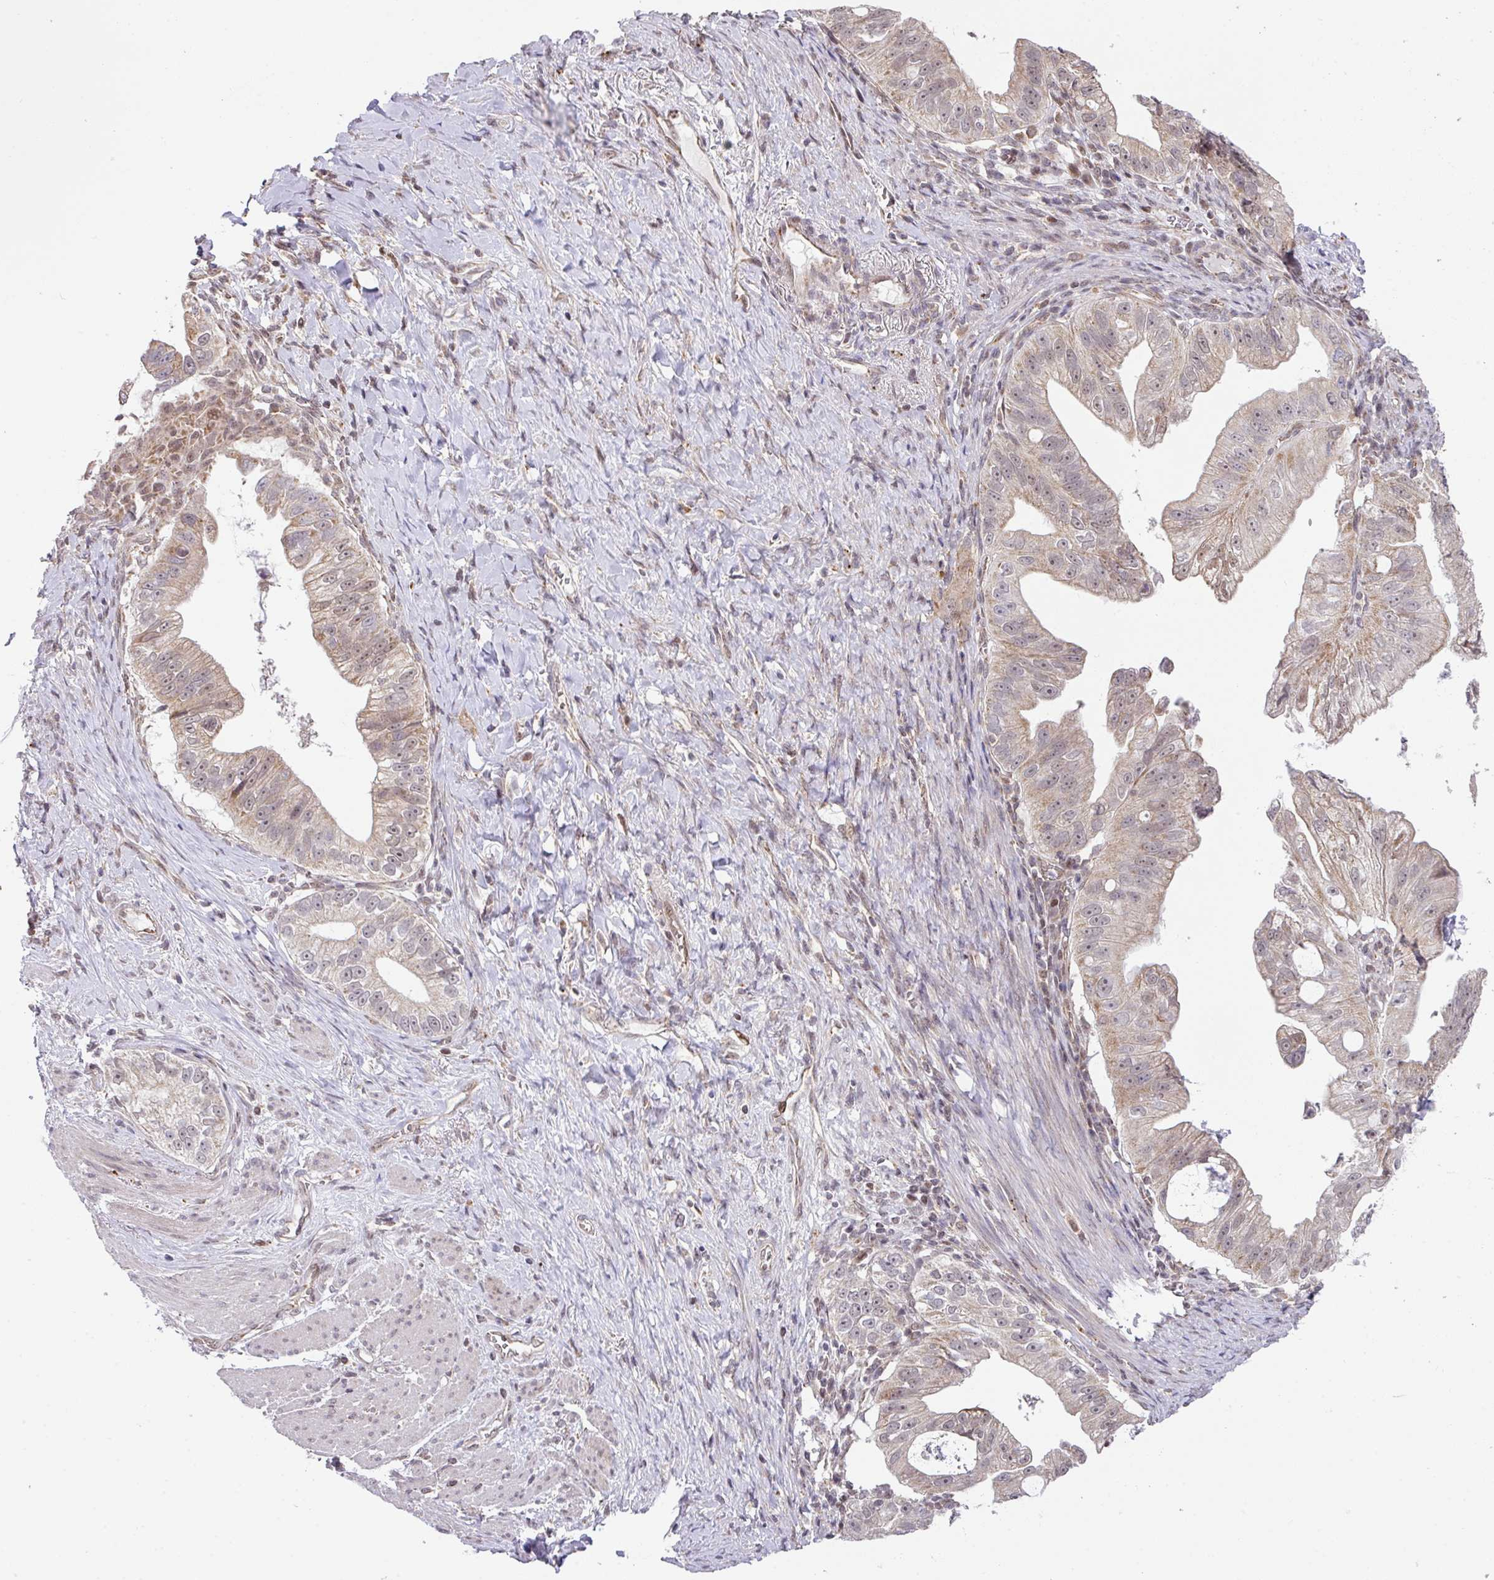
{"staining": {"intensity": "weak", "quantity": "<25%", "location": "cytoplasmic/membranous,nuclear"}, "tissue": "pancreatic cancer", "cell_type": "Tumor cells", "image_type": "cancer", "snomed": [{"axis": "morphology", "description": "Adenocarcinoma, NOS"}, {"axis": "topography", "description": "Pancreas"}], "caption": "Immunohistochemistry (IHC) histopathology image of neoplastic tissue: human pancreatic cancer (adenocarcinoma) stained with DAB shows no significant protein expression in tumor cells.", "gene": "PLK1", "patient": {"sex": "male", "age": 70}}